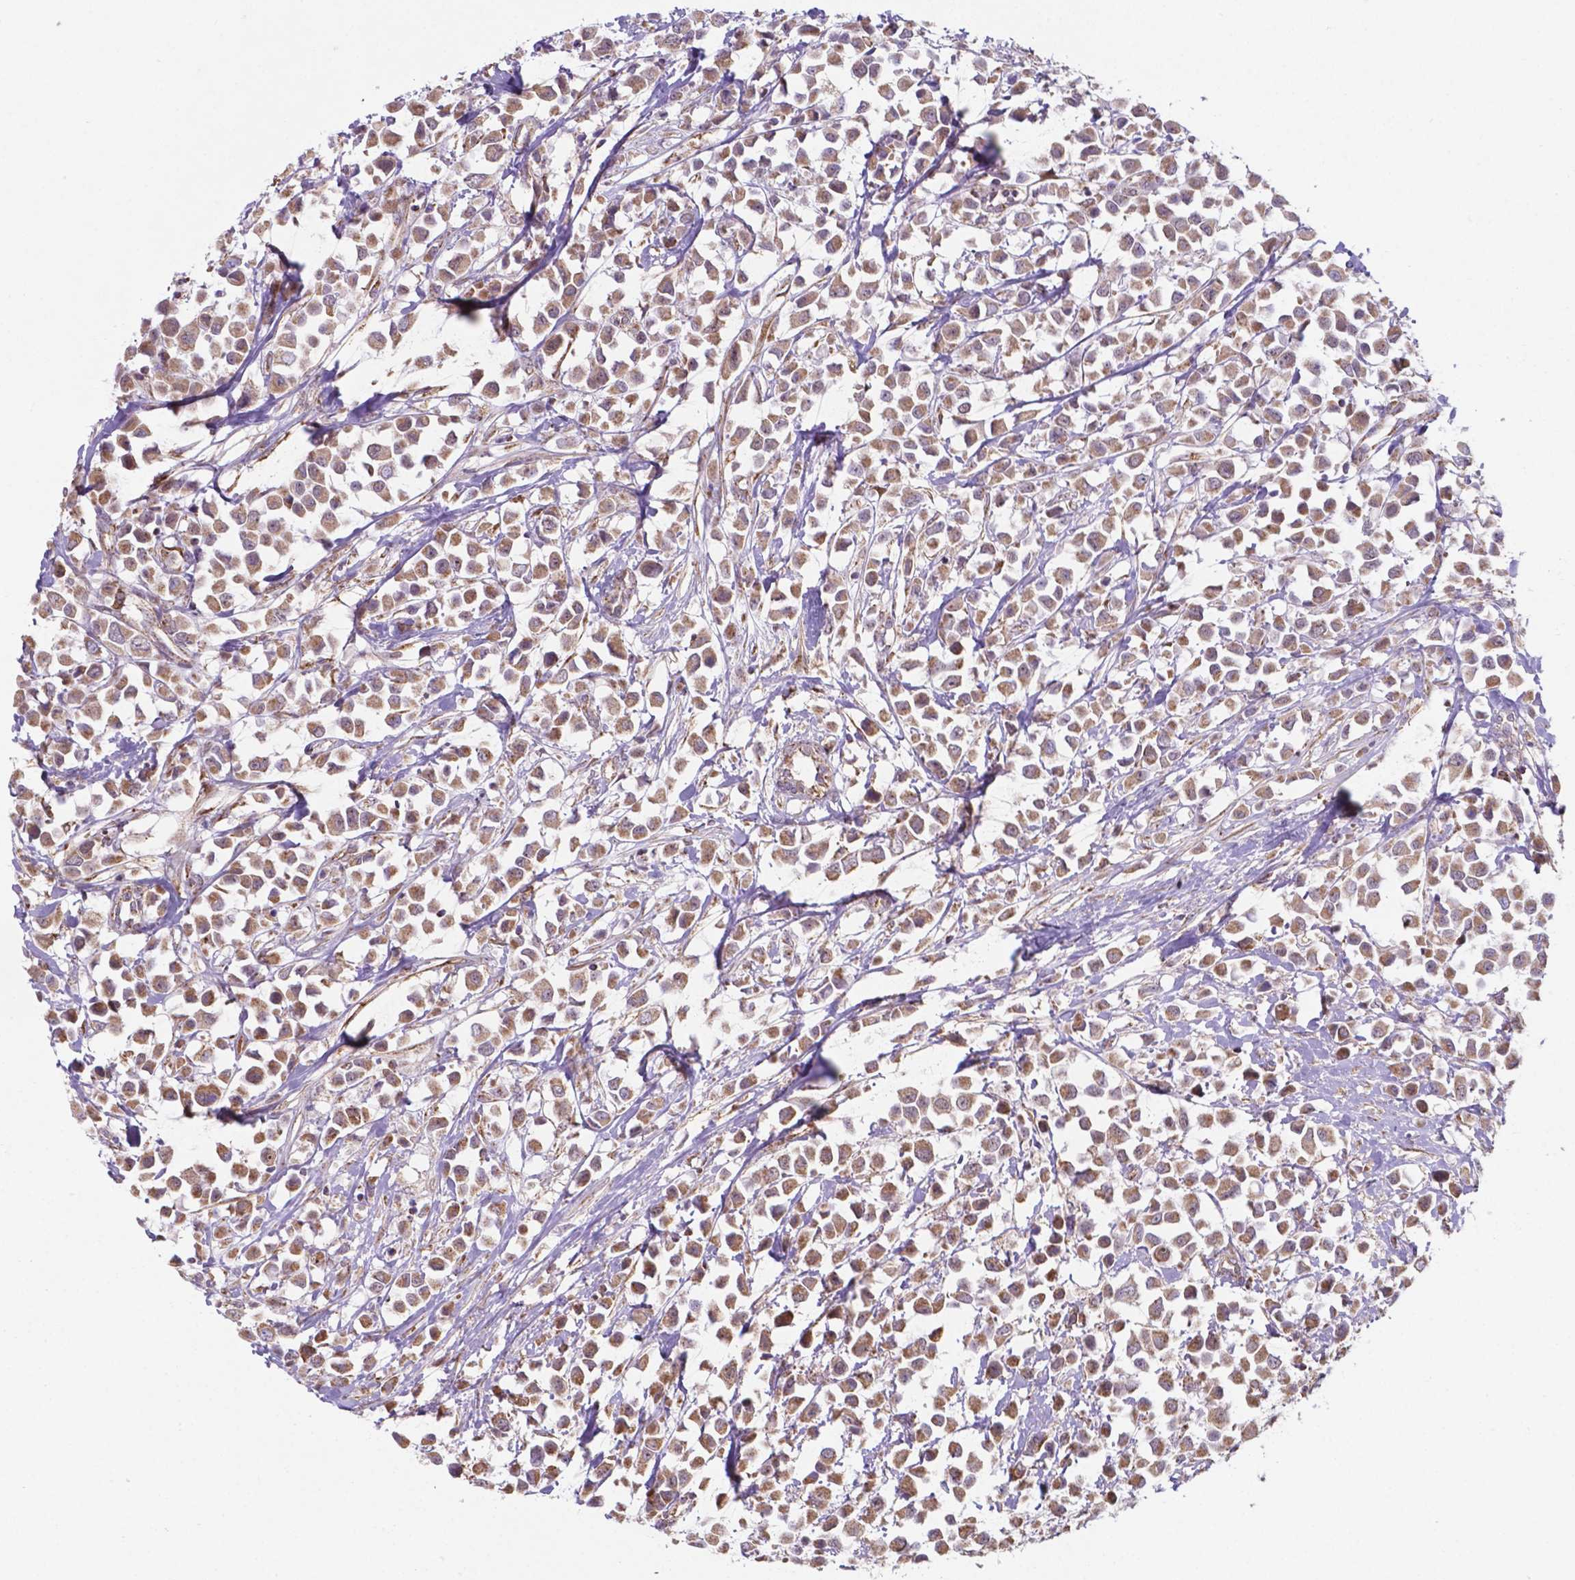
{"staining": {"intensity": "moderate", "quantity": ">75%", "location": "cytoplasmic/membranous"}, "tissue": "breast cancer", "cell_type": "Tumor cells", "image_type": "cancer", "snomed": [{"axis": "morphology", "description": "Duct carcinoma"}, {"axis": "topography", "description": "Breast"}], "caption": "High-magnification brightfield microscopy of intraductal carcinoma (breast) stained with DAB (3,3'-diaminobenzidine) (brown) and counterstained with hematoxylin (blue). tumor cells exhibit moderate cytoplasmic/membranous expression is identified in about>75% of cells. (DAB = brown stain, brightfield microscopy at high magnification).", "gene": "FAM114A1", "patient": {"sex": "female", "age": 61}}